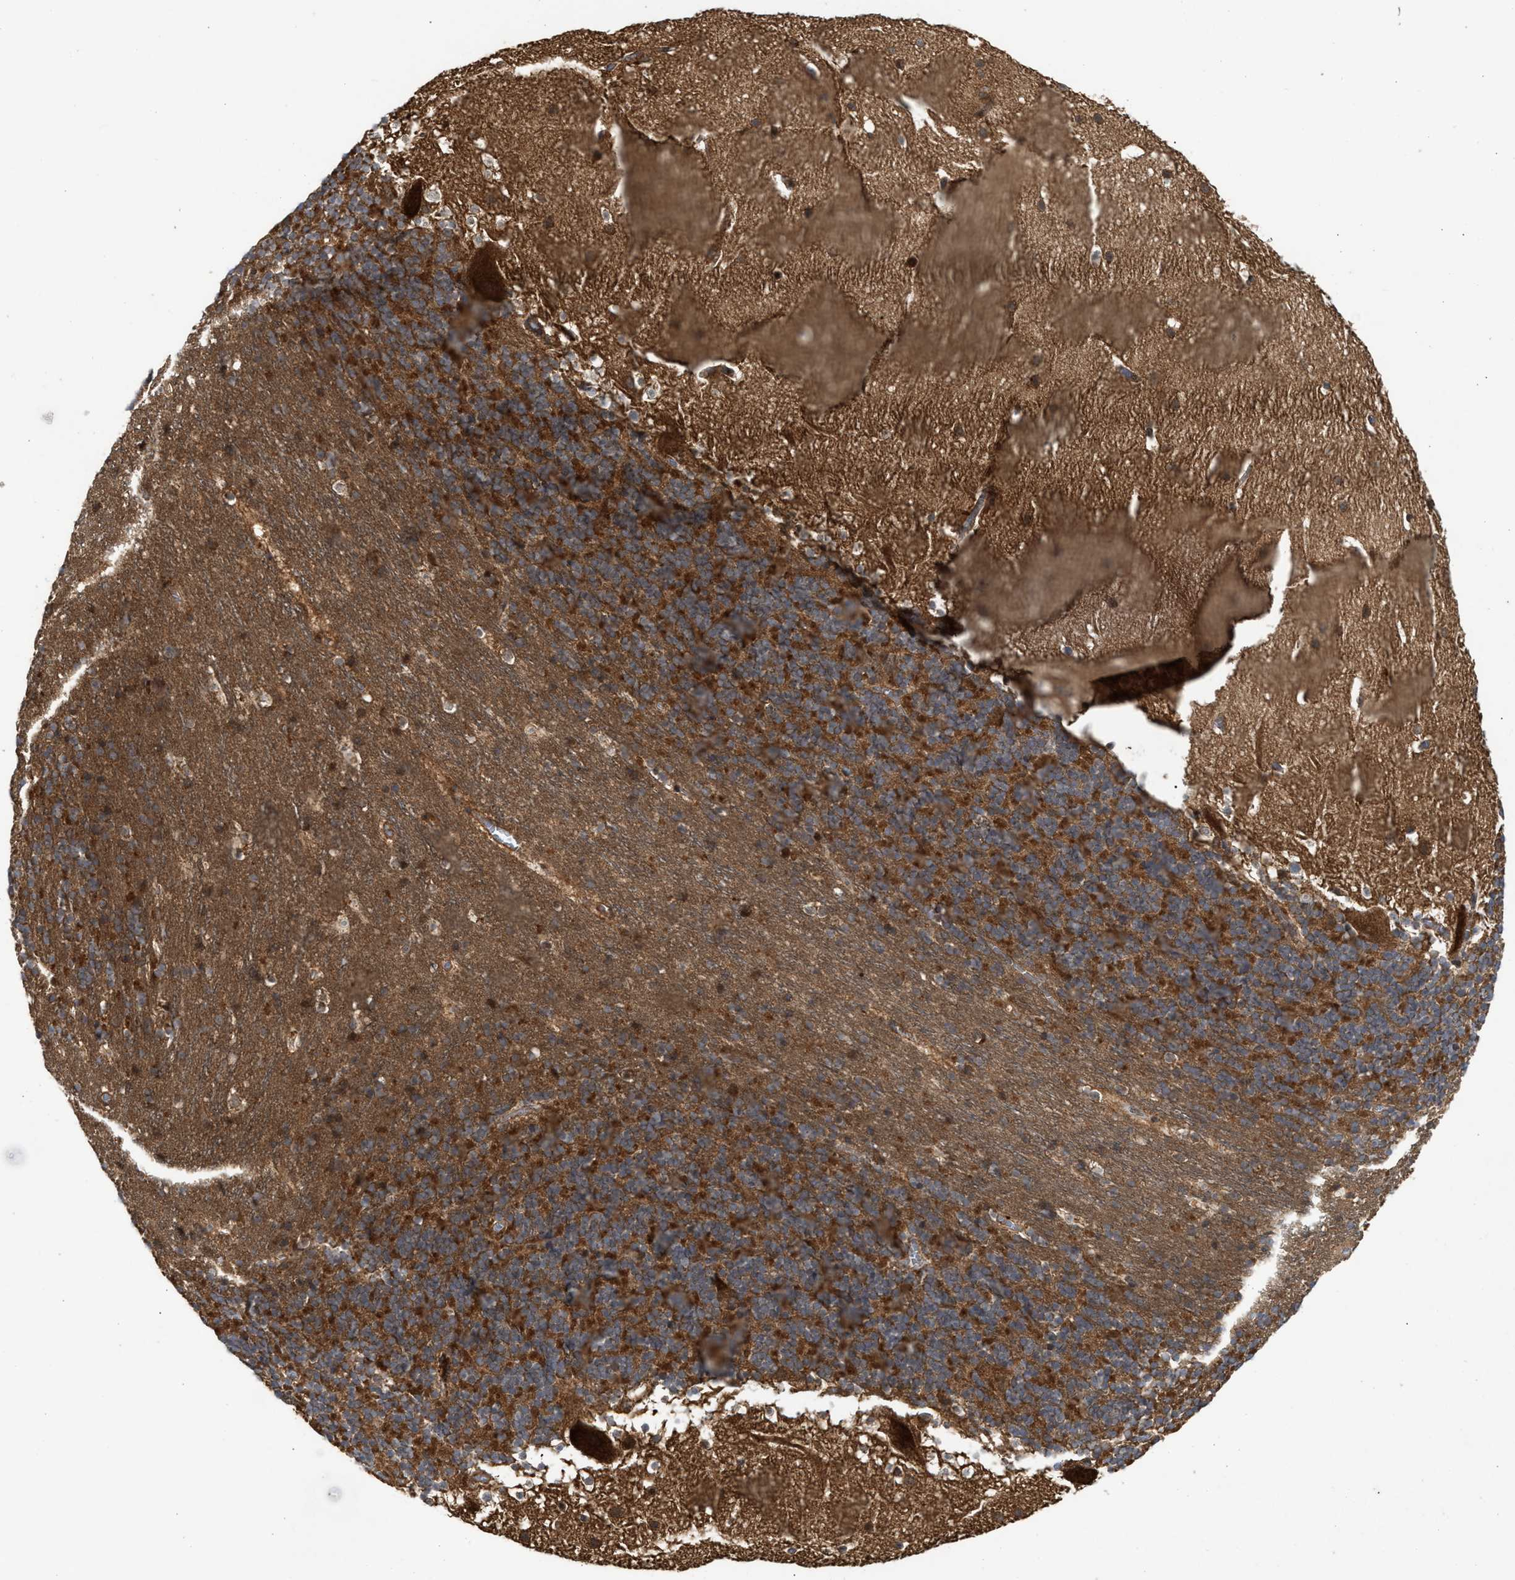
{"staining": {"intensity": "moderate", "quantity": ">75%", "location": "cytoplasmic/membranous"}, "tissue": "cerebellum", "cell_type": "Cells in granular layer", "image_type": "normal", "snomed": [{"axis": "morphology", "description": "Normal tissue, NOS"}, {"axis": "topography", "description": "Cerebellum"}], "caption": "Cerebellum was stained to show a protein in brown. There is medium levels of moderate cytoplasmic/membranous positivity in about >75% of cells in granular layer. (DAB = brown stain, brightfield microscopy at high magnification).", "gene": "CFLAR", "patient": {"sex": "male", "age": 45}}